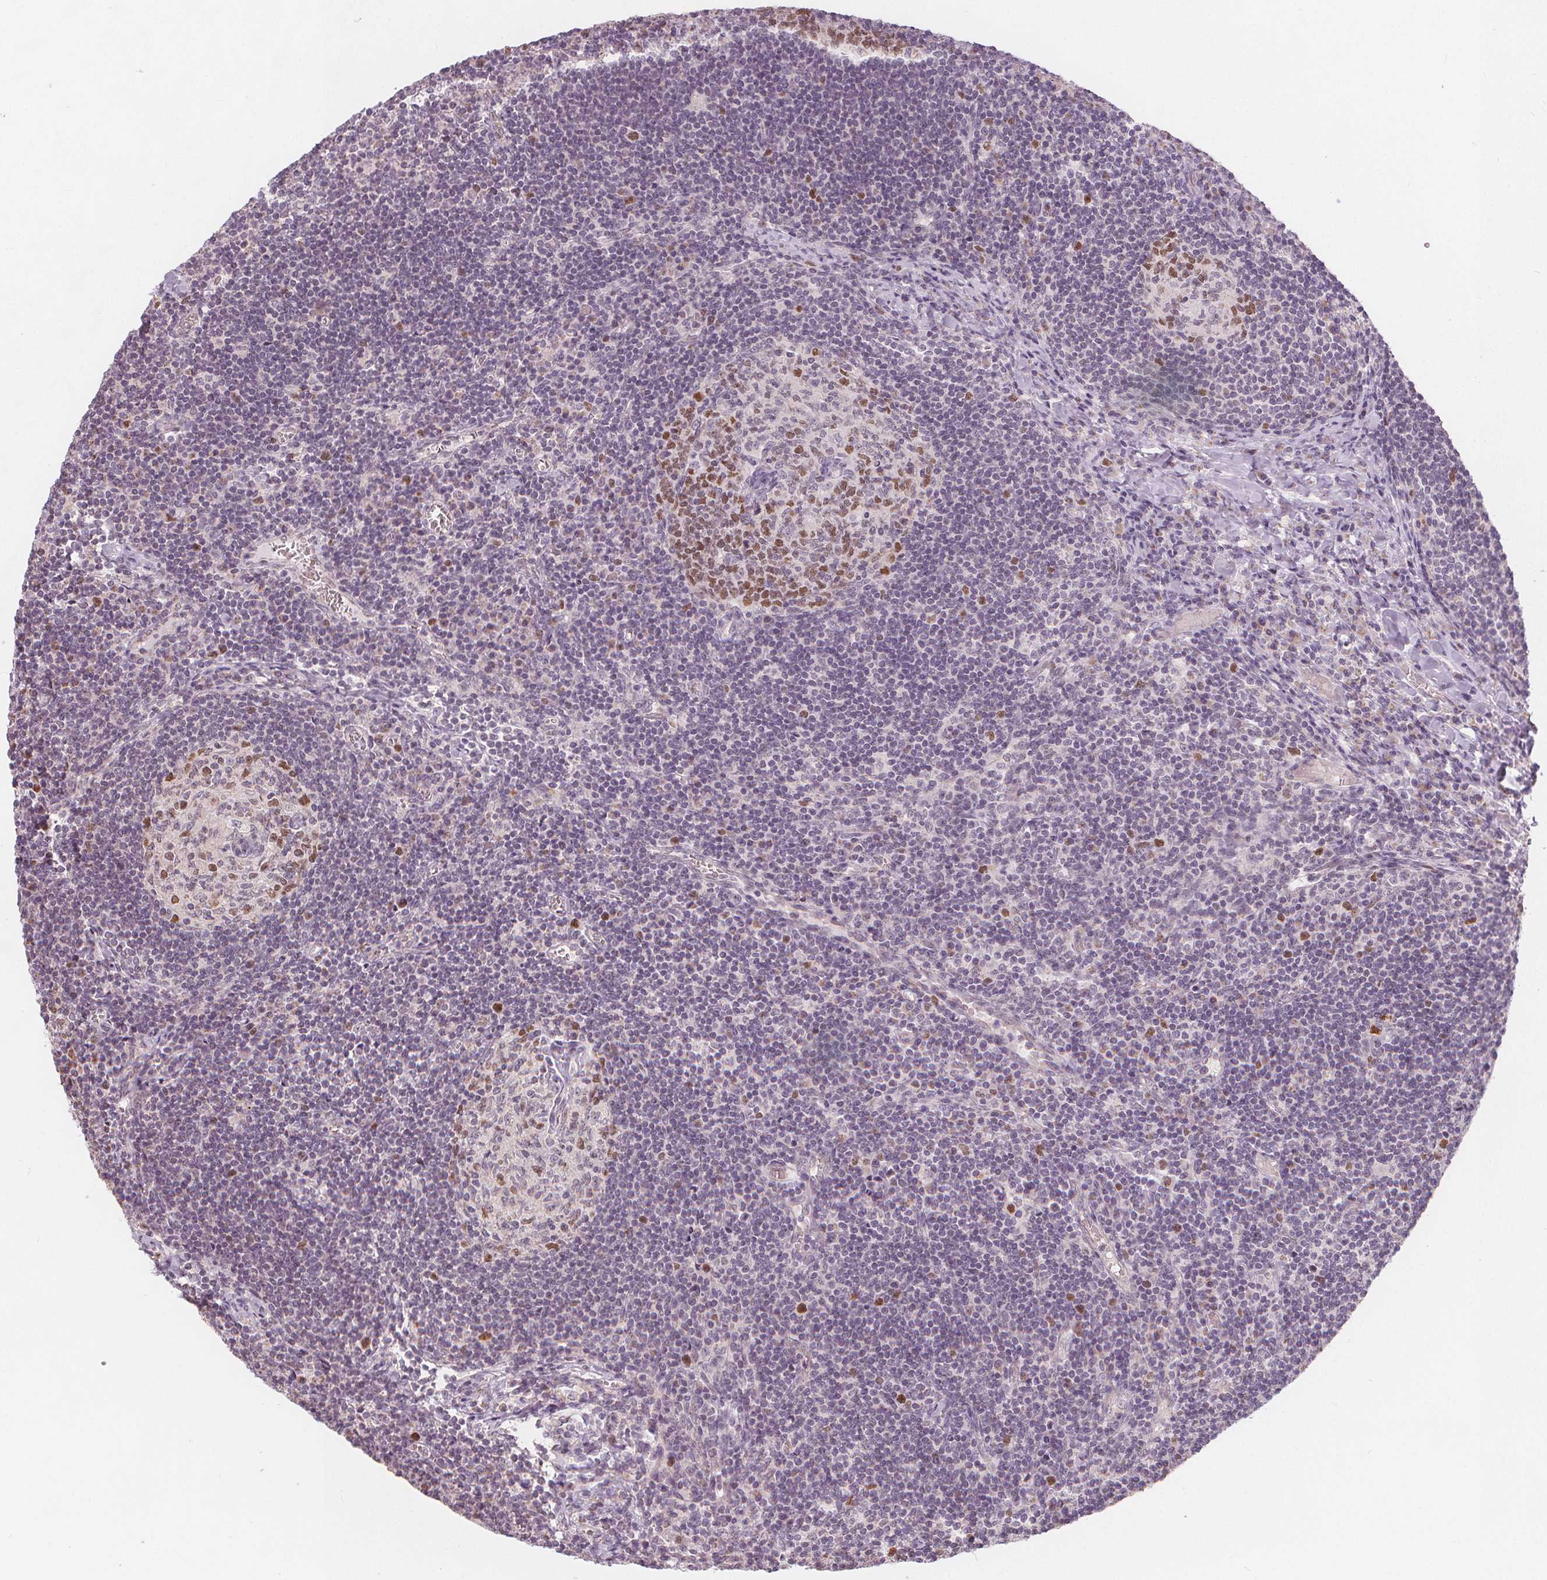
{"staining": {"intensity": "moderate", "quantity": "25%-75%", "location": "nuclear"}, "tissue": "lymph node", "cell_type": "Germinal center cells", "image_type": "normal", "snomed": [{"axis": "morphology", "description": "Normal tissue, NOS"}, {"axis": "topography", "description": "Lymph node"}], "caption": "Immunohistochemistry of benign lymph node displays medium levels of moderate nuclear expression in approximately 25%-75% of germinal center cells. (DAB (3,3'-diaminobenzidine) IHC with brightfield microscopy, high magnification).", "gene": "TIPIN", "patient": {"sex": "male", "age": 67}}